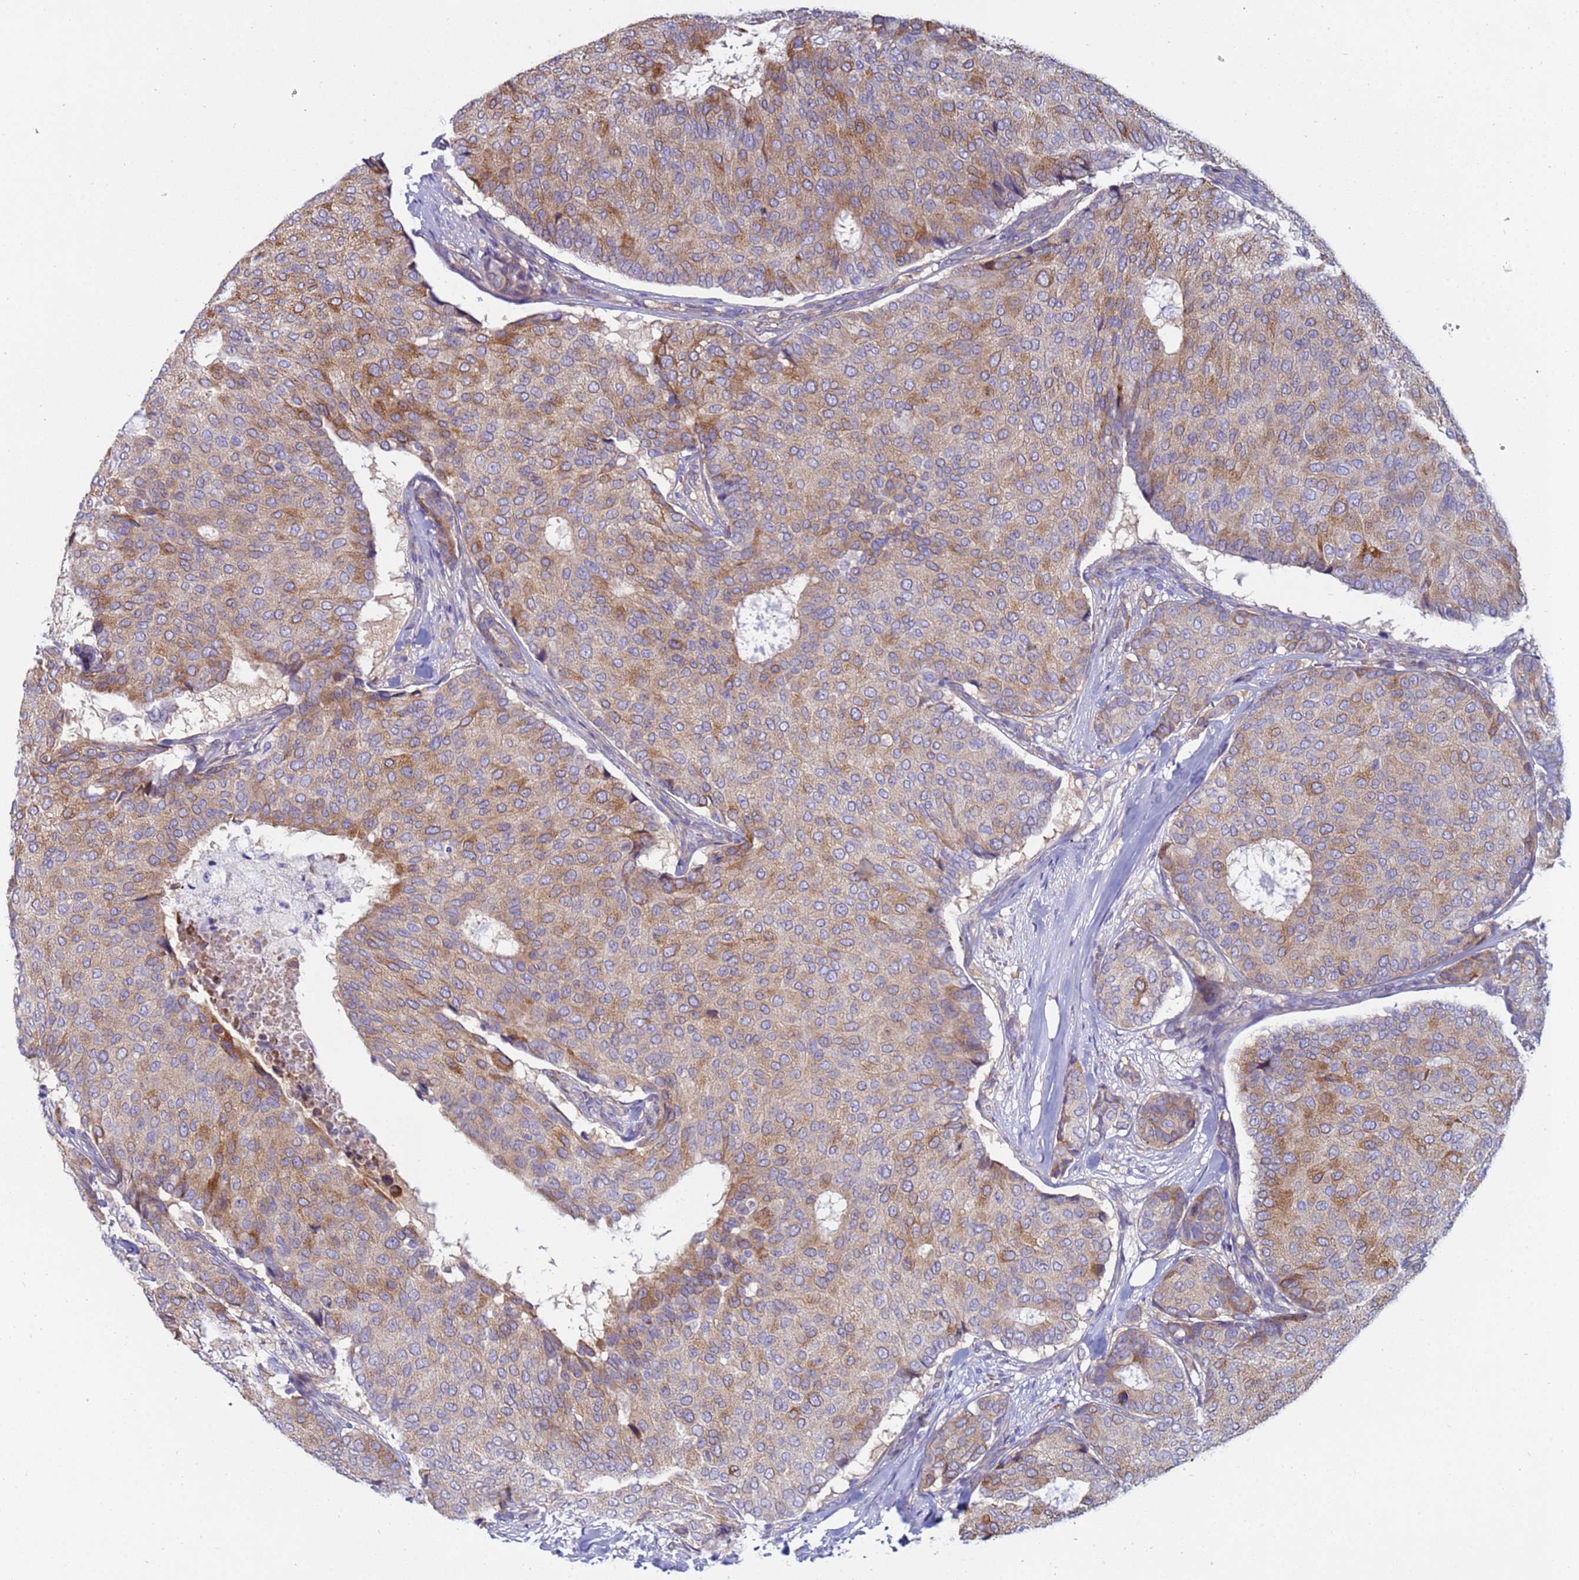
{"staining": {"intensity": "moderate", "quantity": "25%-75%", "location": "cytoplasmic/membranous"}, "tissue": "breast cancer", "cell_type": "Tumor cells", "image_type": "cancer", "snomed": [{"axis": "morphology", "description": "Duct carcinoma"}, {"axis": "topography", "description": "Breast"}], "caption": "Moderate cytoplasmic/membranous staining for a protein is appreciated in approximately 25%-75% of tumor cells of breast invasive ductal carcinoma using immunohistochemistry (IHC).", "gene": "TRPC6", "patient": {"sex": "female", "age": 75}}